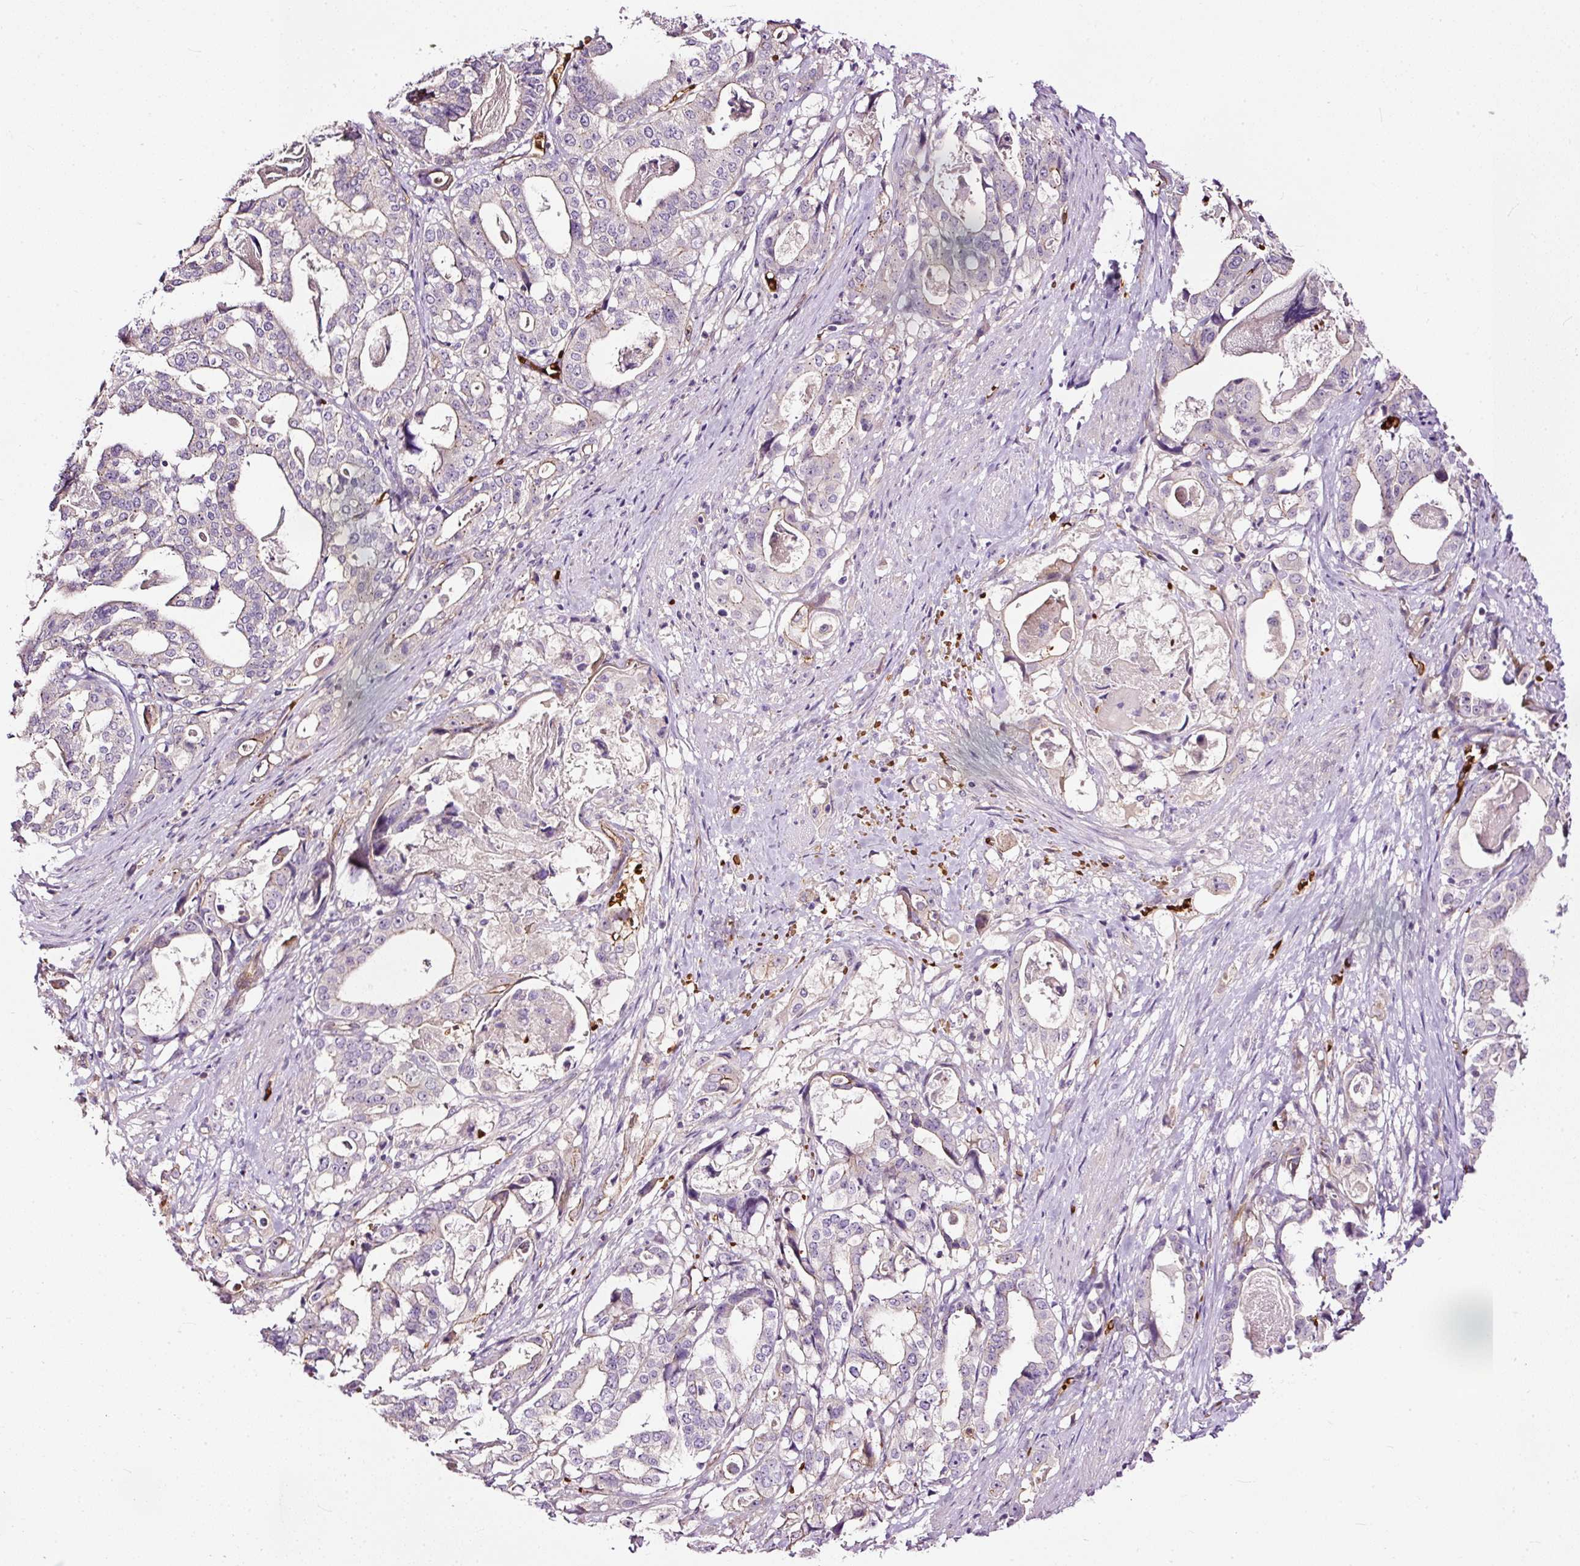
{"staining": {"intensity": "negative", "quantity": "none", "location": "none"}, "tissue": "stomach cancer", "cell_type": "Tumor cells", "image_type": "cancer", "snomed": [{"axis": "morphology", "description": "Adenocarcinoma, NOS"}, {"axis": "topography", "description": "Stomach"}], "caption": "A histopathology image of adenocarcinoma (stomach) stained for a protein exhibits no brown staining in tumor cells. The staining was performed using DAB to visualize the protein expression in brown, while the nuclei were stained in blue with hematoxylin (Magnification: 20x).", "gene": "USHBP1", "patient": {"sex": "male", "age": 48}}